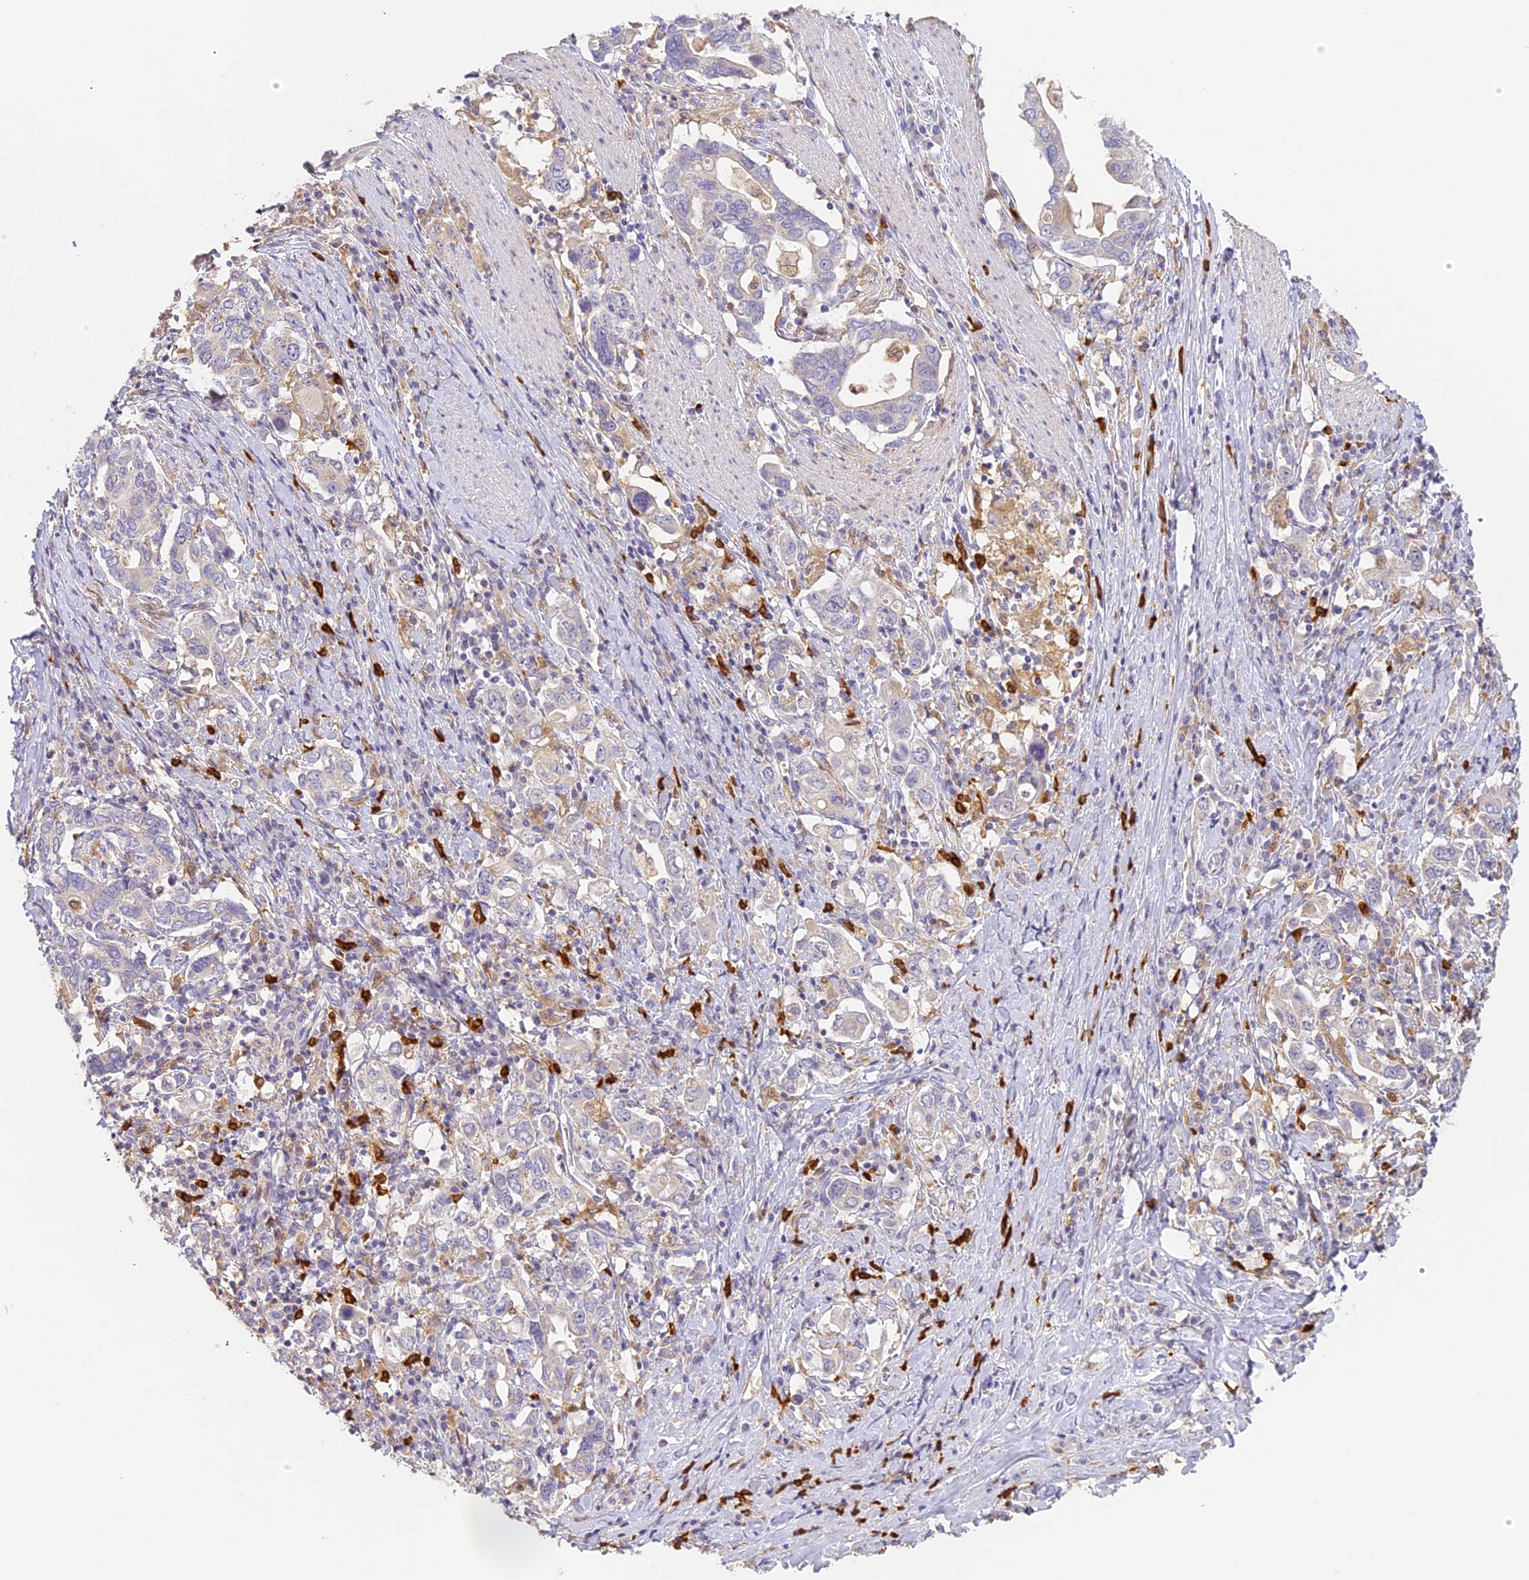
{"staining": {"intensity": "negative", "quantity": "none", "location": "none"}, "tissue": "stomach cancer", "cell_type": "Tumor cells", "image_type": "cancer", "snomed": [{"axis": "morphology", "description": "Adenocarcinoma, NOS"}, {"axis": "topography", "description": "Stomach, upper"}, {"axis": "topography", "description": "Stomach"}], "caption": "A high-resolution histopathology image shows immunohistochemistry (IHC) staining of adenocarcinoma (stomach), which reveals no significant positivity in tumor cells. The staining was performed using DAB (3,3'-diaminobenzidine) to visualize the protein expression in brown, while the nuclei were stained in blue with hematoxylin (Magnification: 20x).", "gene": "NCF4", "patient": {"sex": "male", "age": 62}}